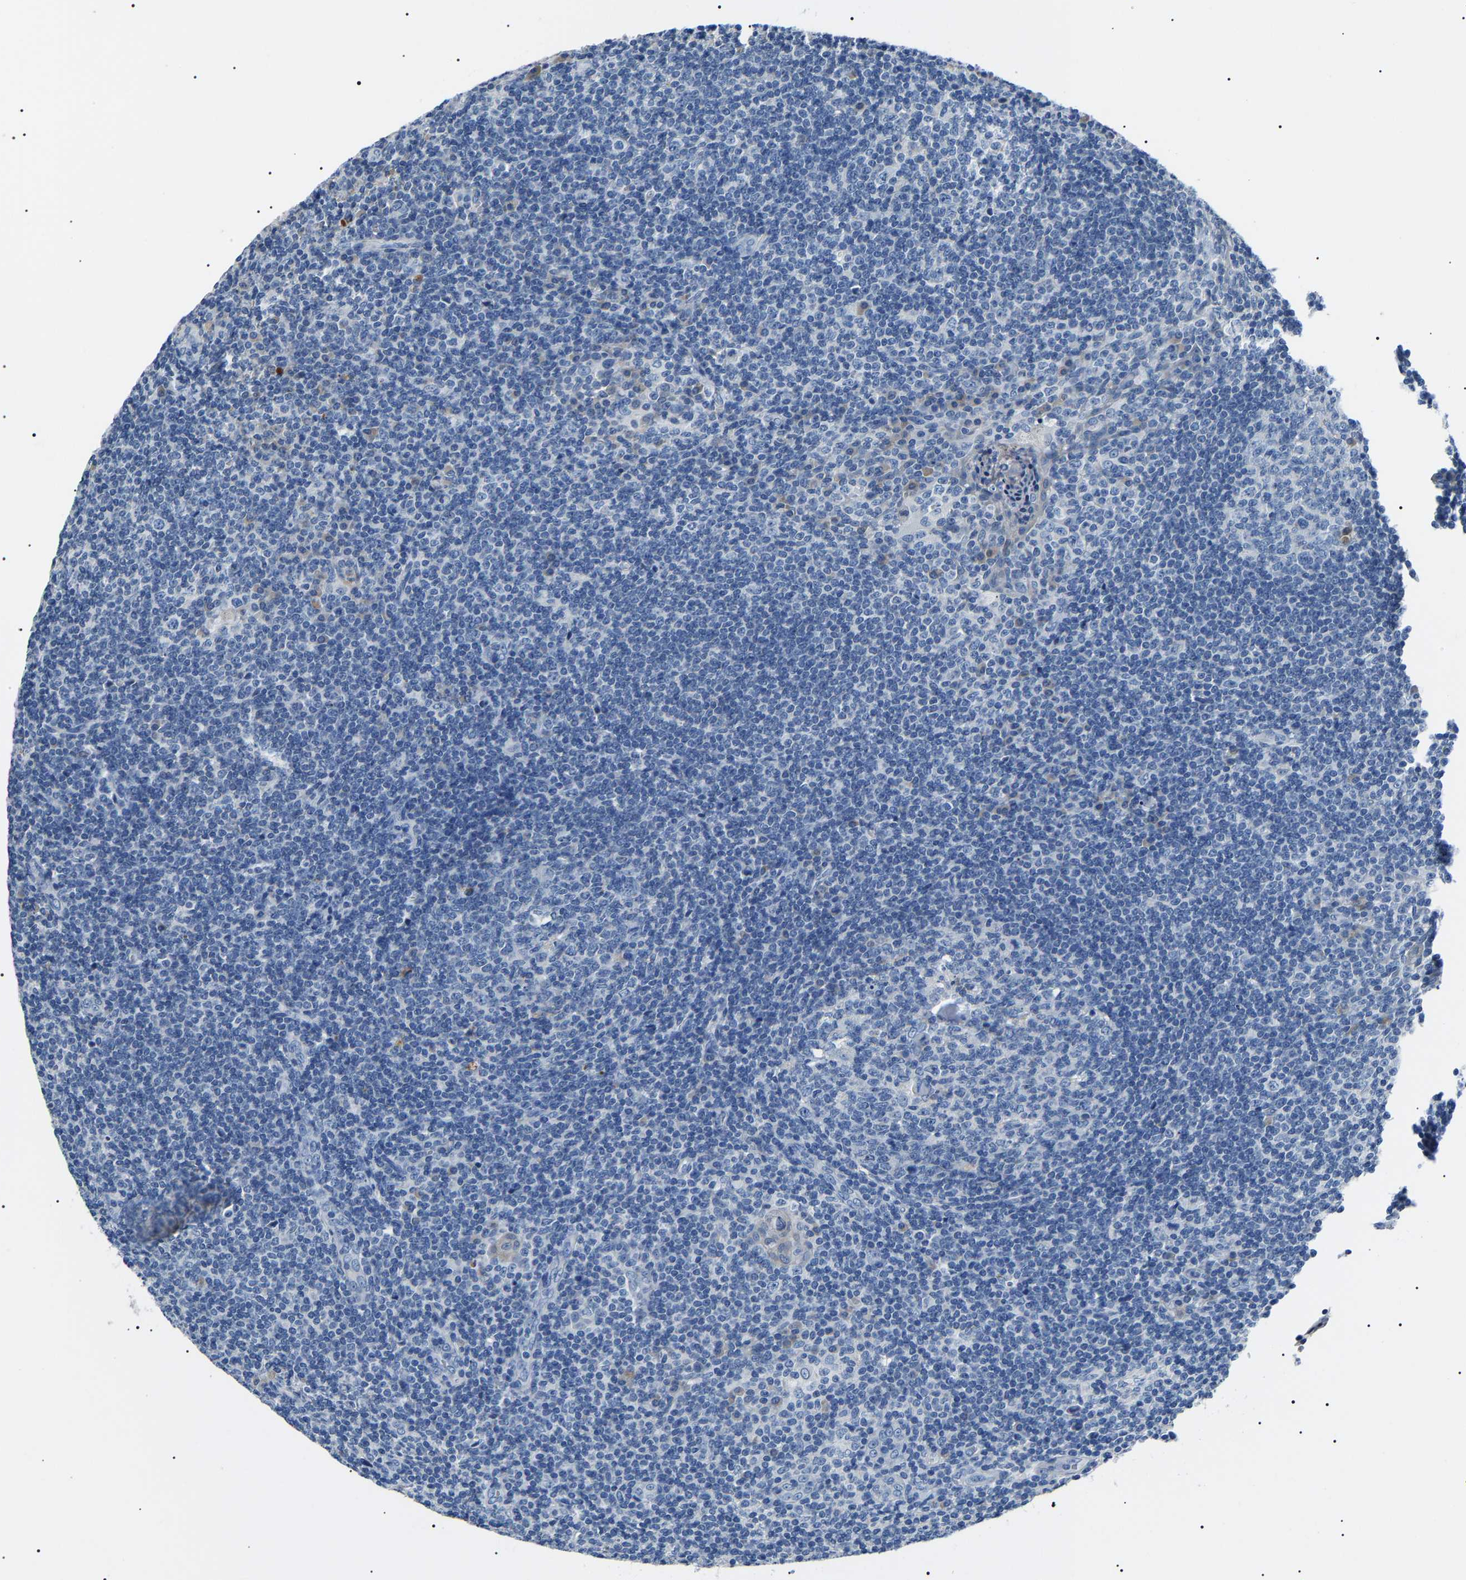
{"staining": {"intensity": "negative", "quantity": "none", "location": "none"}, "tissue": "tonsil", "cell_type": "Germinal center cells", "image_type": "normal", "snomed": [{"axis": "morphology", "description": "Normal tissue, NOS"}, {"axis": "topography", "description": "Tonsil"}], "caption": "This is a image of immunohistochemistry (IHC) staining of normal tonsil, which shows no positivity in germinal center cells. (DAB (3,3'-diaminobenzidine) immunohistochemistry visualized using brightfield microscopy, high magnification).", "gene": "KLK15", "patient": {"sex": "male", "age": 37}}